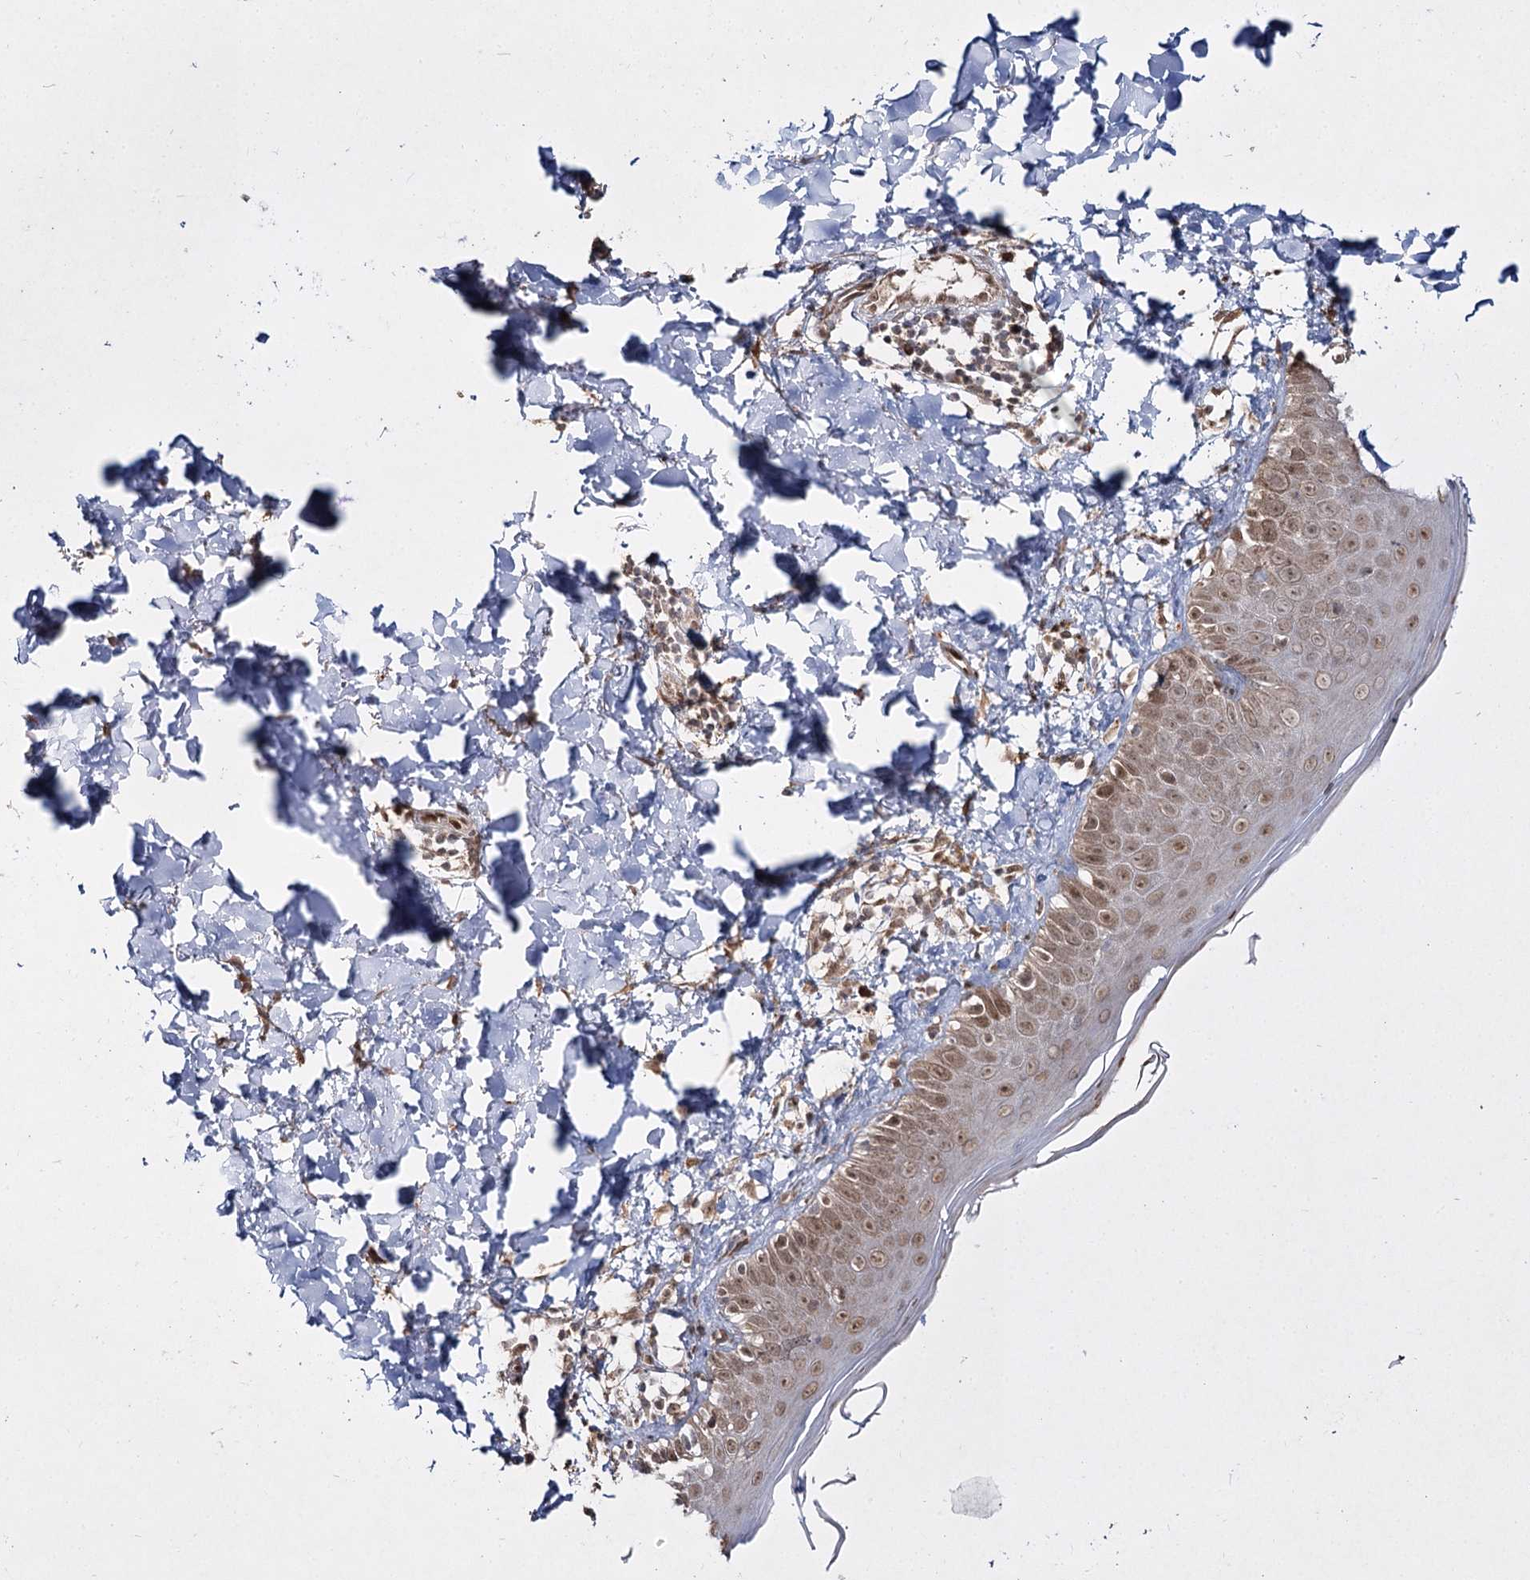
{"staining": {"intensity": "moderate", "quantity": ">75%", "location": "cytoplasmic/membranous,nuclear"}, "tissue": "skin", "cell_type": "Fibroblasts", "image_type": "normal", "snomed": [{"axis": "morphology", "description": "Normal tissue, NOS"}, {"axis": "topography", "description": "Skin"}], "caption": "Fibroblasts exhibit moderate cytoplasmic/membranous,nuclear staining in approximately >75% of cells in benign skin. The staining was performed using DAB (3,3'-diaminobenzidine) to visualize the protein expression in brown, while the nuclei were stained in blue with hematoxylin (Magnification: 20x).", "gene": "TRNT1", "patient": {"sex": "male", "age": 52}}